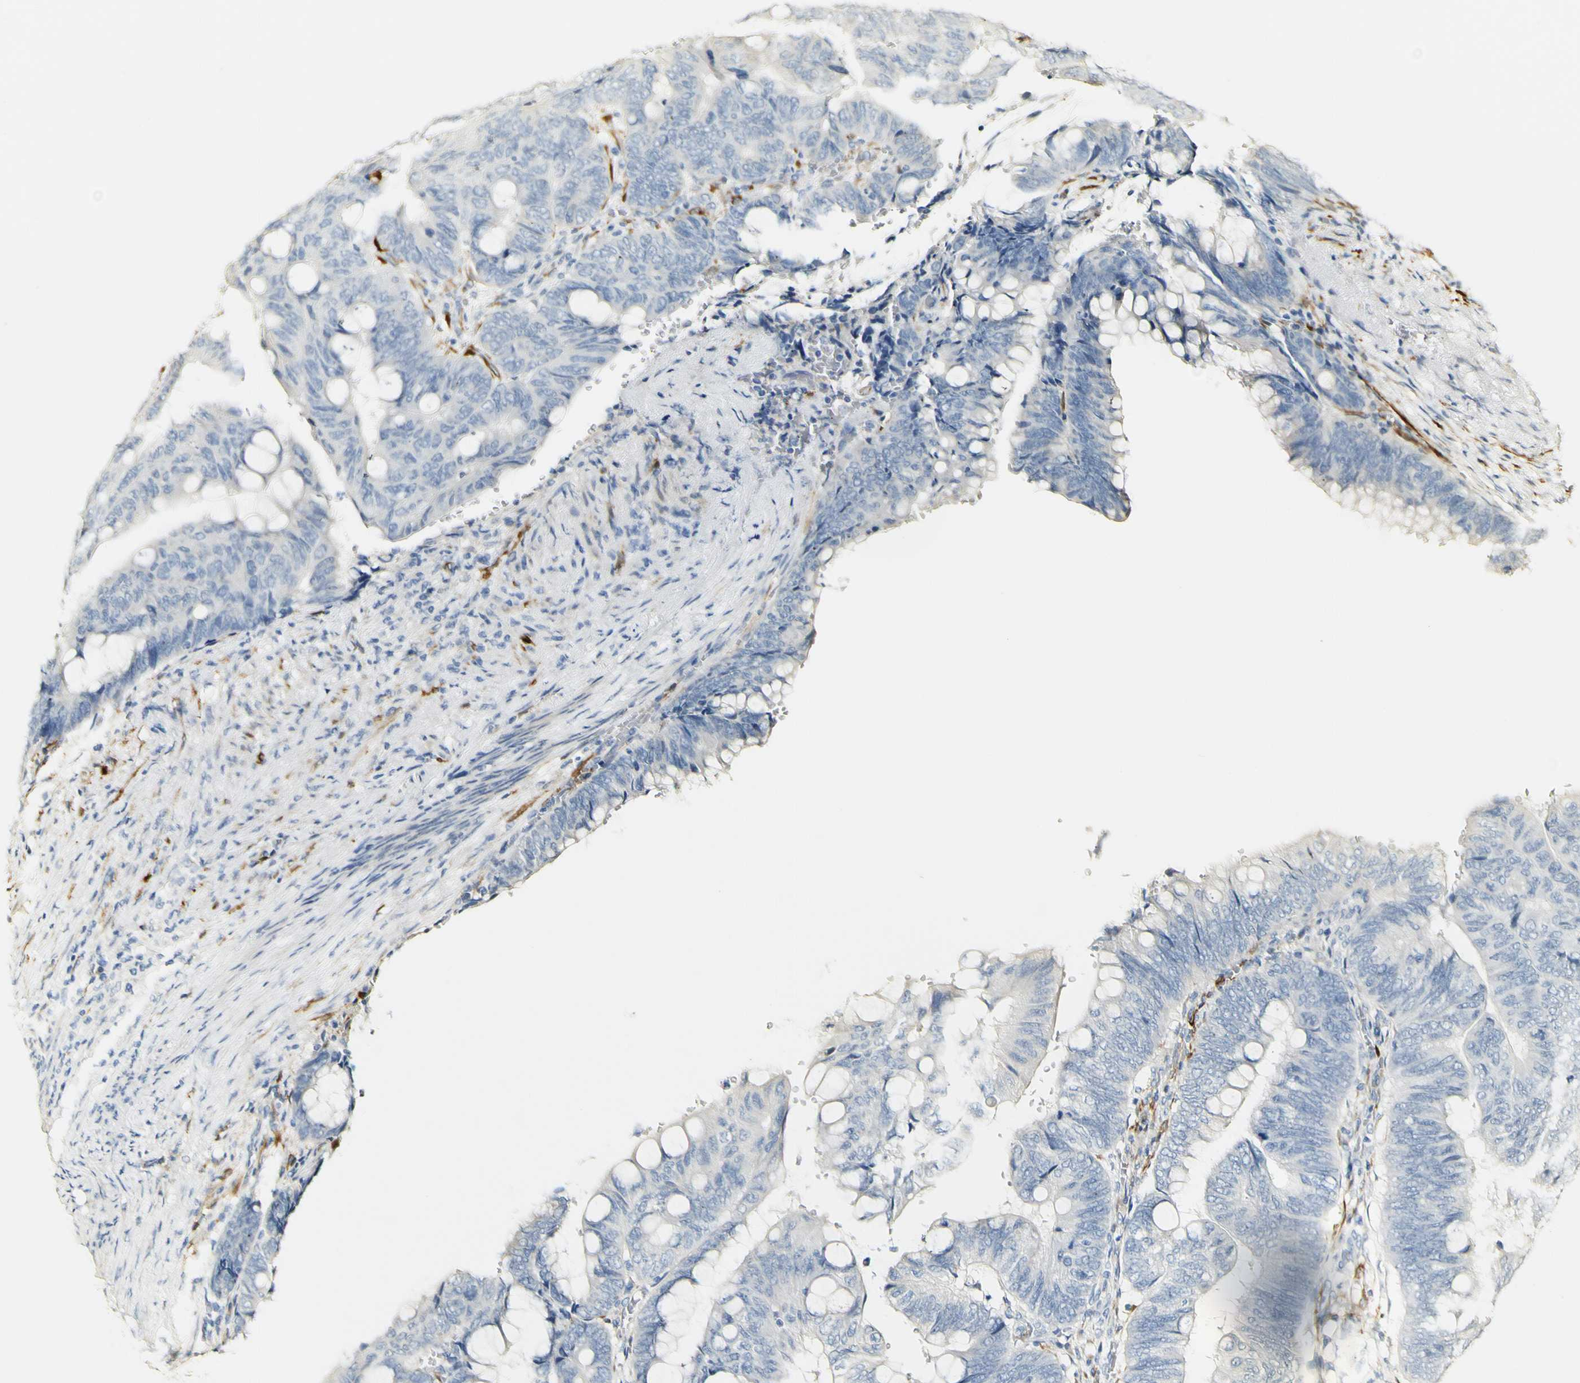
{"staining": {"intensity": "negative", "quantity": "none", "location": "none"}, "tissue": "colorectal cancer", "cell_type": "Tumor cells", "image_type": "cancer", "snomed": [{"axis": "morphology", "description": "Normal tissue, NOS"}, {"axis": "morphology", "description": "Adenocarcinoma, NOS"}, {"axis": "topography", "description": "Rectum"}, {"axis": "topography", "description": "Peripheral nerve tissue"}], "caption": "The histopathology image displays no staining of tumor cells in colorectal adenocarcinoma. (Brightfield microscopy of DAB IHC at high magnification).", "gene": "FMO3", "patient": {"sex": "male", "age": 92}}